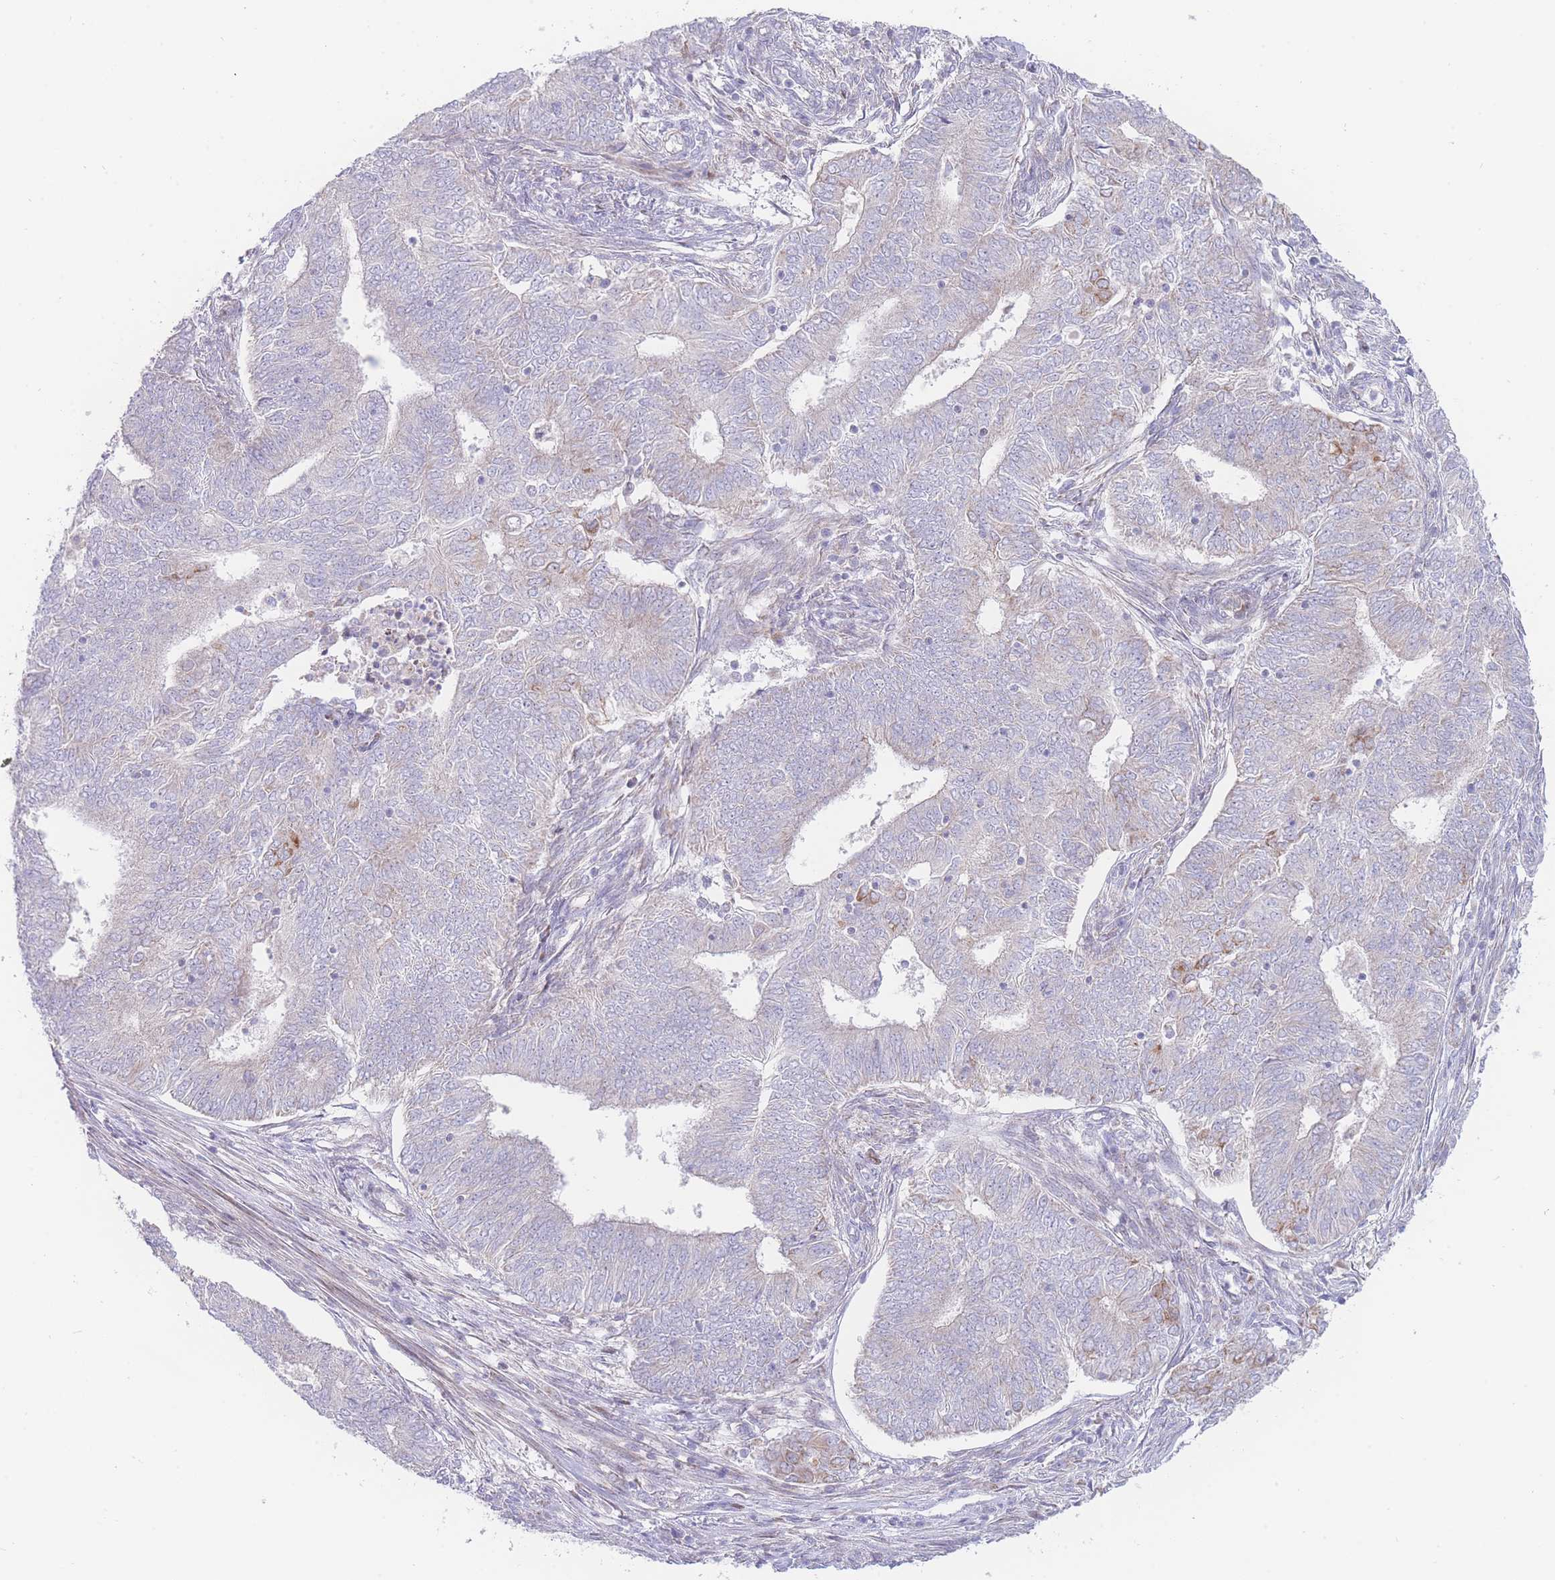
{"staining": {"intensity": "weak", "quantity": "<25%", "location": "cytoplasmic/membranous"}, "tissue": "endometrial cancer", "cell_type": "Tumor cells", "image_type": "cancer", "snomed": [{"axis": "morphology", "description": "Adenocarcinoma, NOS"}, {"axis": "topography", "description": "Endometrium"}], "caption": "Endometrial cancer (adenocarcinoma) was stained to show a protein in brown. There is no significant expression in tumor cells.", "gene": "GPAM", "patient": {"sex": "female", "age": 62}}